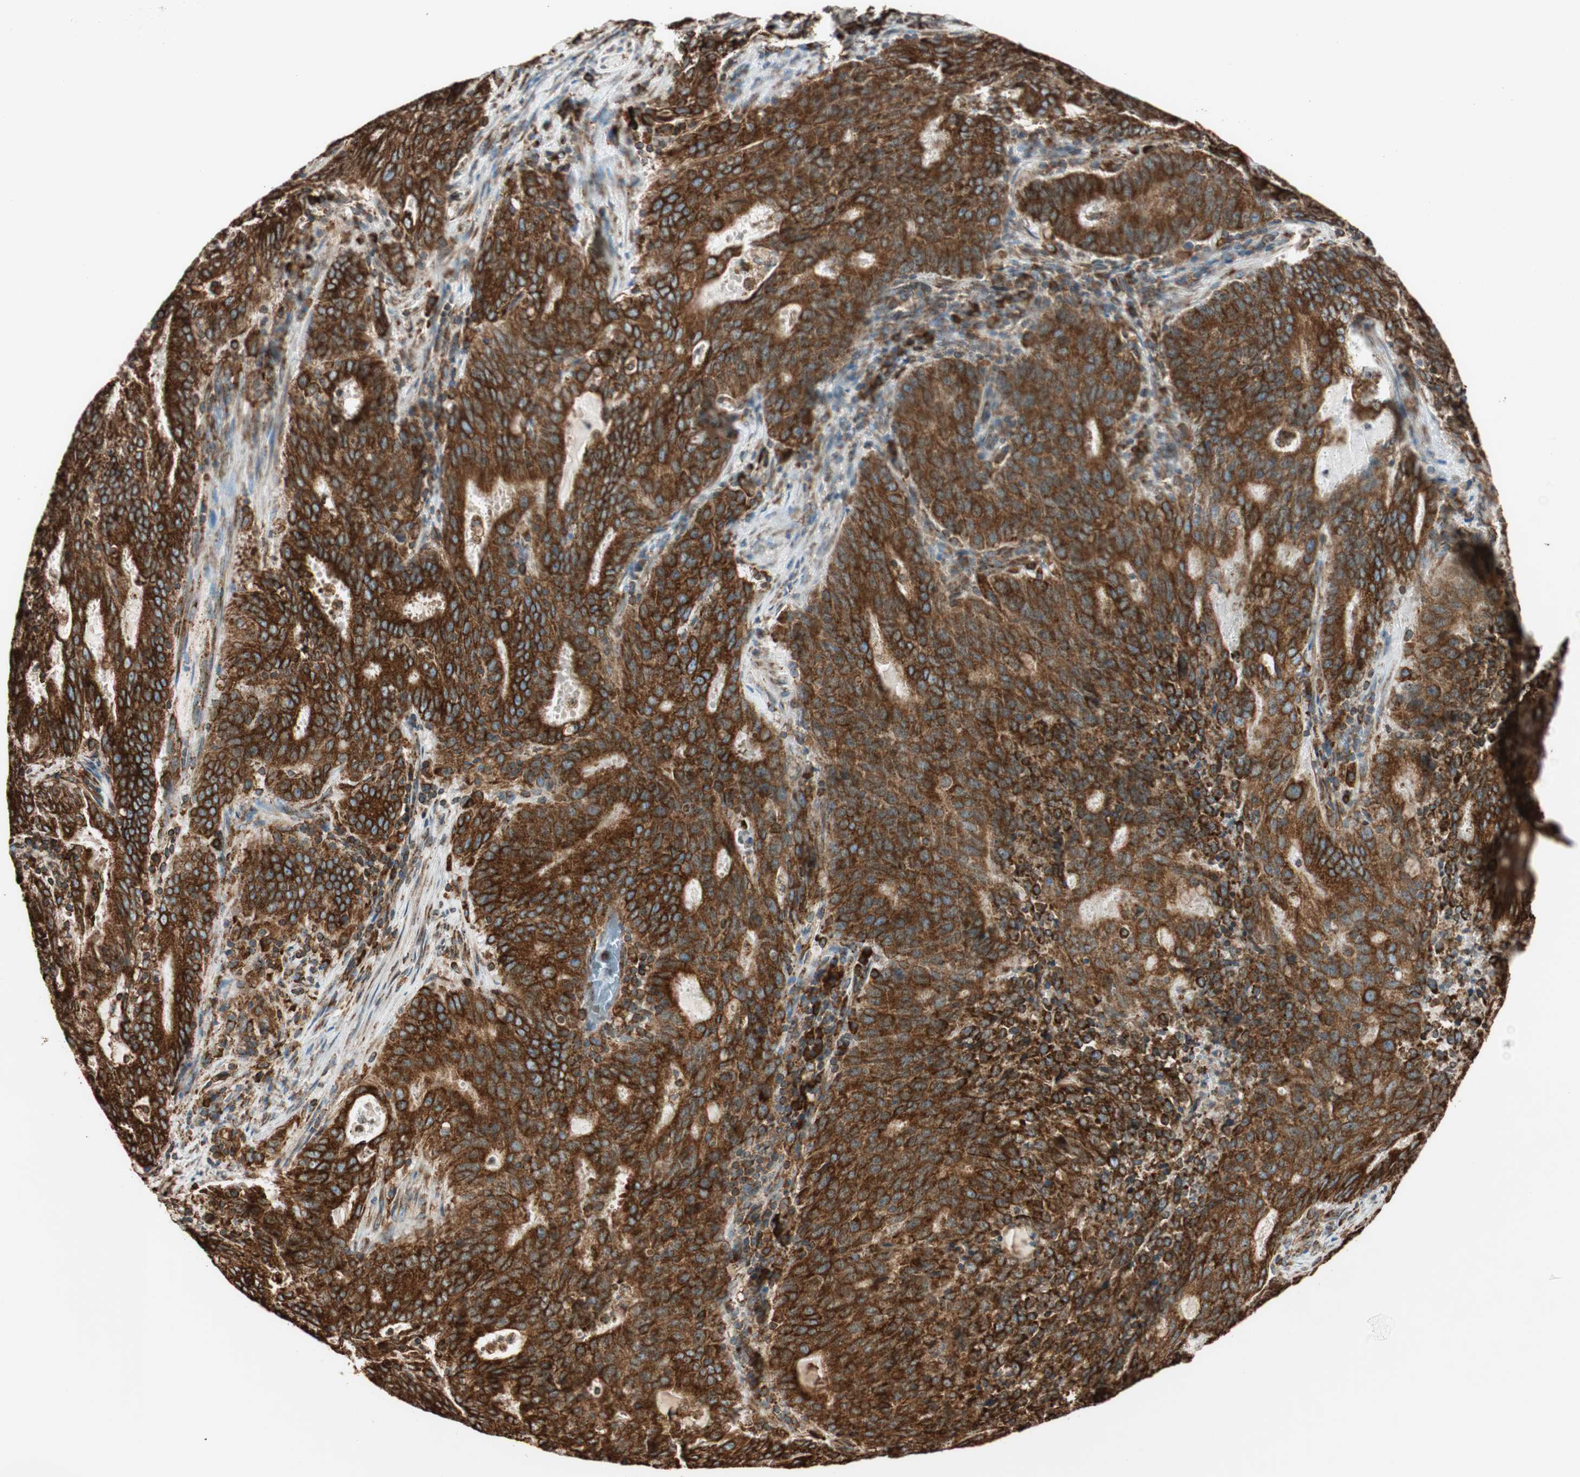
{"staining": {"intensity": "strong", "quantity": ">75%", "location": "cytoplasmic/membranous"}, "tissue": "cervical cancer", "cell_type": "Tumor cells", "image_type": "cancer", "snomed": [{"axis": "morphology", "description": "Adenocarcinoma, NOS"}, {"axis": "topography", "description": "Cervix"}], "caption": "High-magnification brightfield microscopy of adenocarcinoma (cervical) stained with DAB (brown) and counterstained with hematoxylin (blue). tumor cells exhibit strong cytoplasmic/membranous staining is seen in about>75% of cells.", "gene": "PRKCSH", "patient": {"sex": "female", "age": 44}}